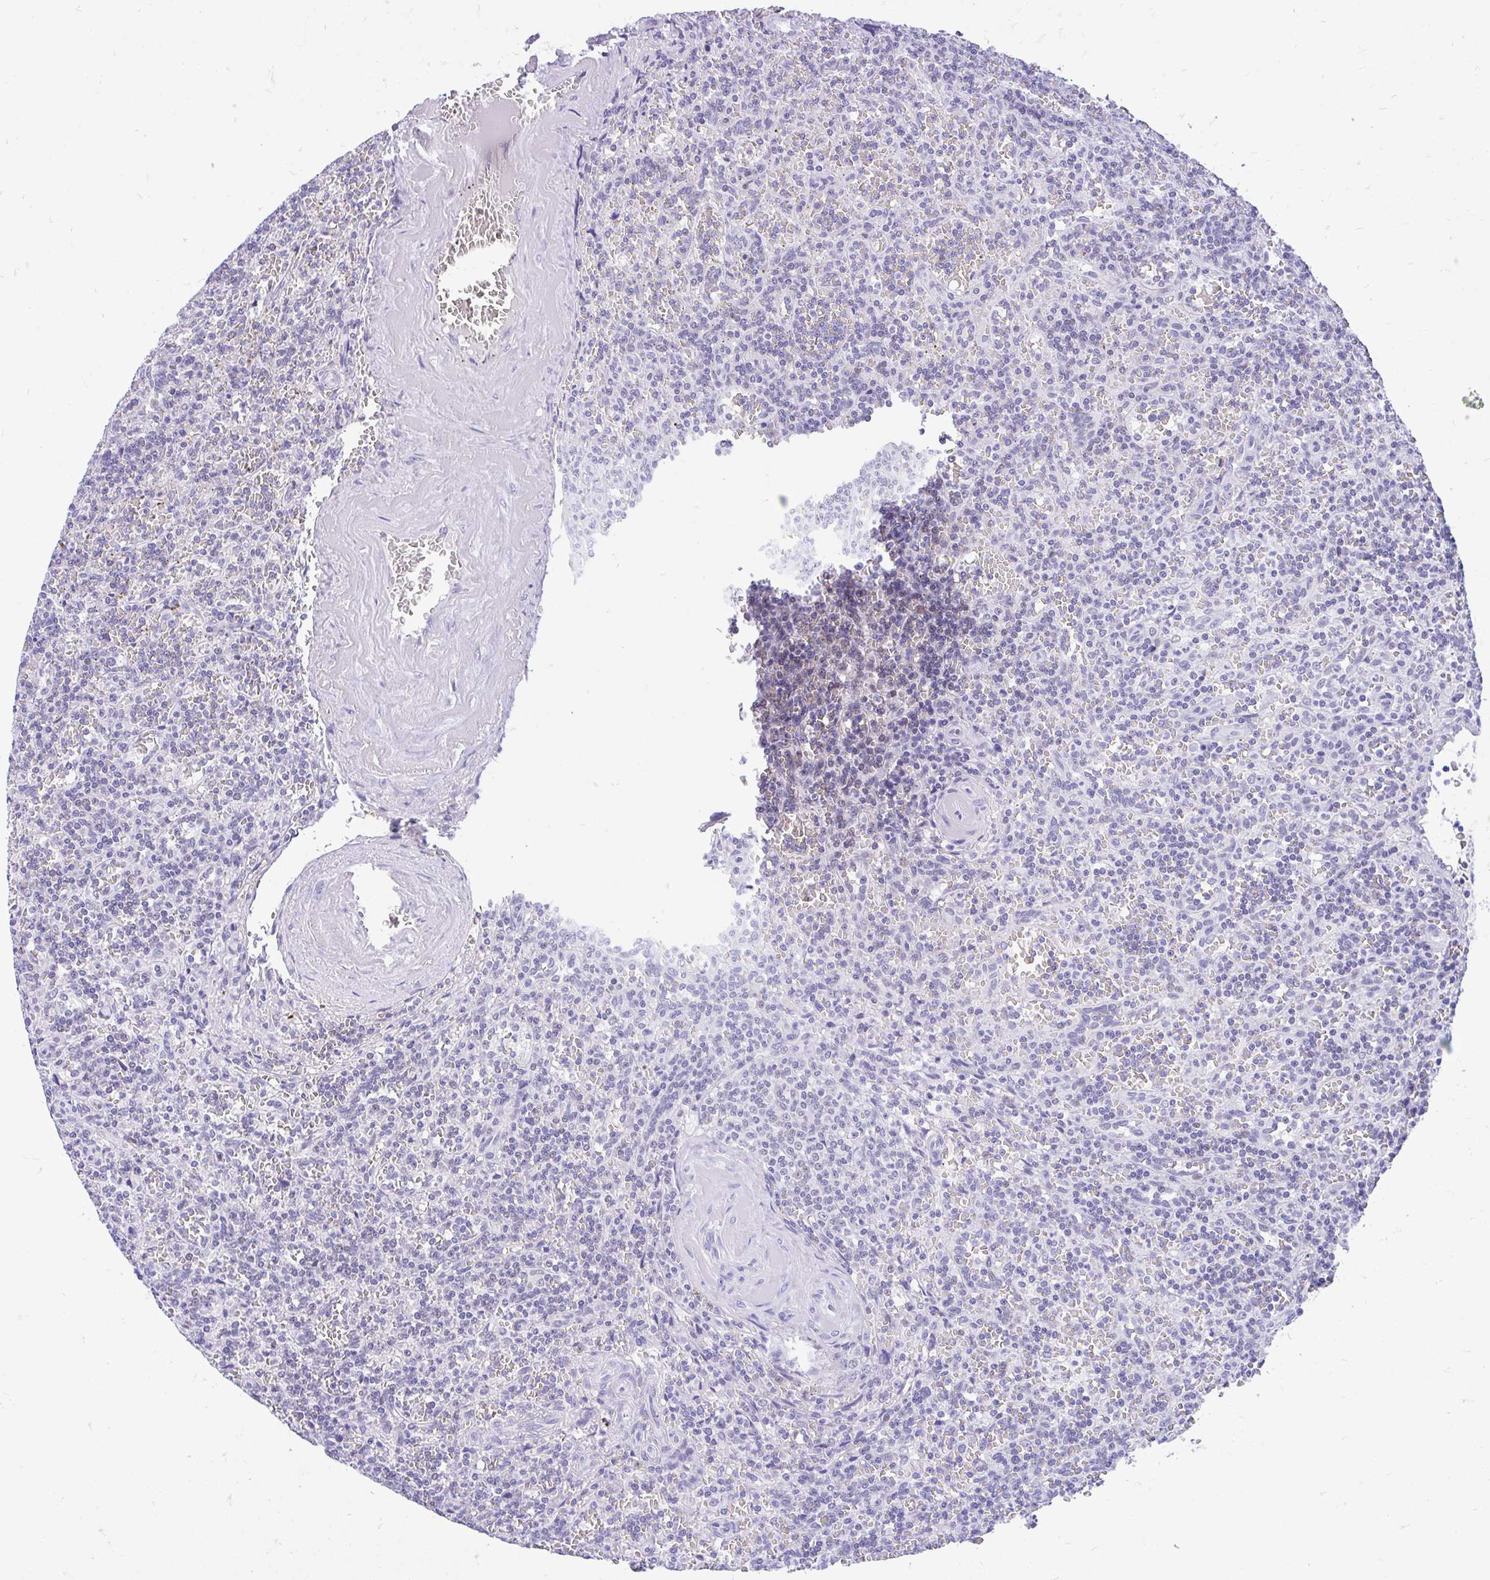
{"staining": {"intensity": "negative", "quantity": "none", "location": "none"}, "tissue": "lymphoma", "cell_type": "Tumor cells", "image_type": "cancer", "snomed": [{"axis": "morphology", "description": "Malignant lymphoma, non-Hodgkin's type, Low grade"}, {"axis": "topography", "description": "Spleen"}], "caption": "There is no significant expression in tumor cells of low-grade malignant lymphoma, non-Hodgkin's type. (DAB immunohistochemistry (IHC) with hematoxylin counter stain).", "gene": "GLB1L2", "patient": {"sex": "male", "age": 73}}